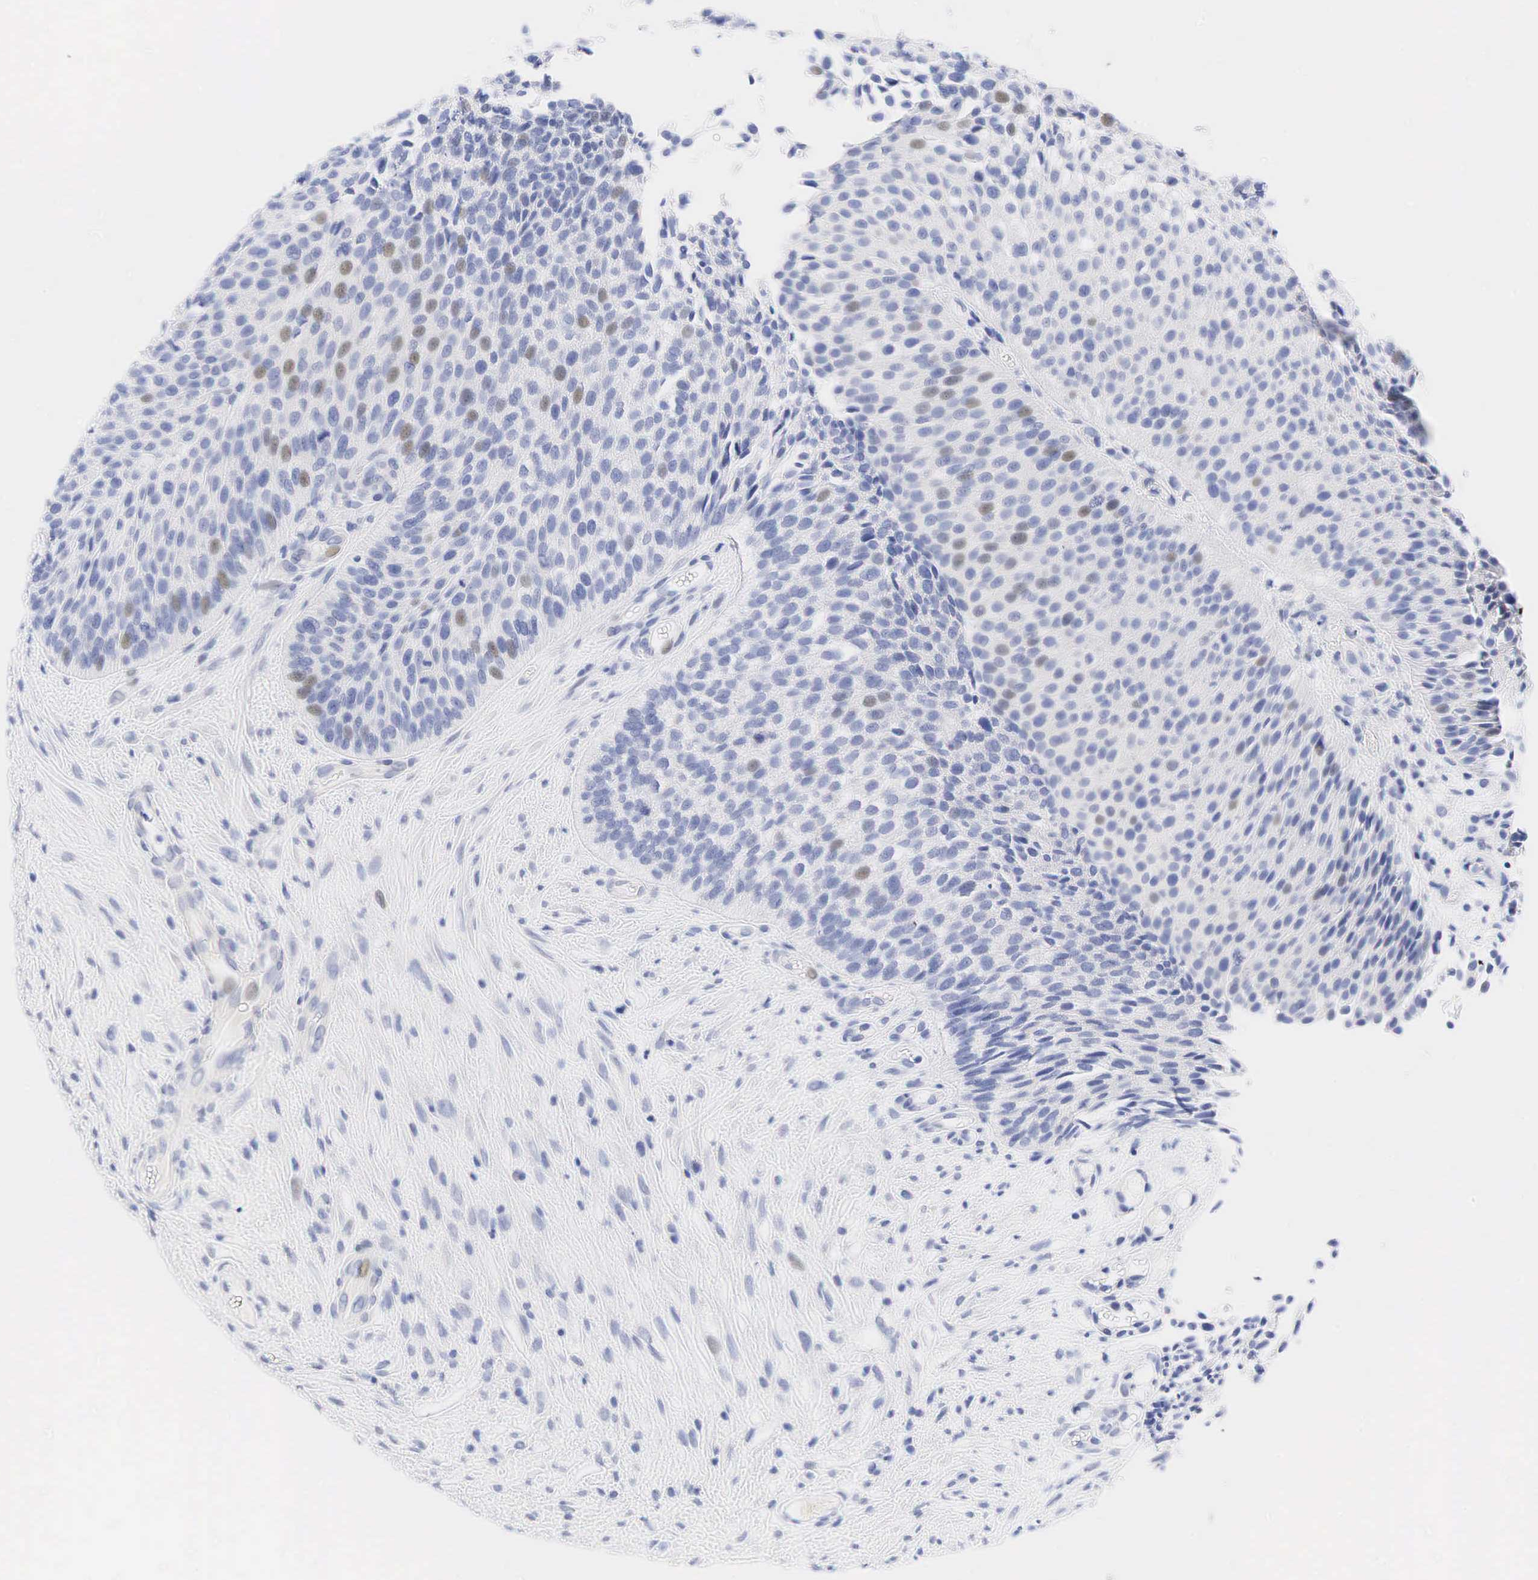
{"staining": {"intensity": "weak", "quantity": "25%-75%", "location": "cytoplasmic/membranous,nuclear"}, "tissue": "urothelial cancer", "cell_type": "Tumor cells", "image_type": "cancer", "snomed": [{"axis": "morphology", "description": "Urothelial carcinoma, Low grade"}, {"axis": "topography", "description": "Urinary bladder"}], "caption": "IHC image of urothelial cancer stained for a protein (brown), which shows low levels of weak cytoplasmic/membranous and nuclear positivity in about 25%-75% of tumor cells.", "gene": "AR", "patient": {"sex": "male", "age": 84}}